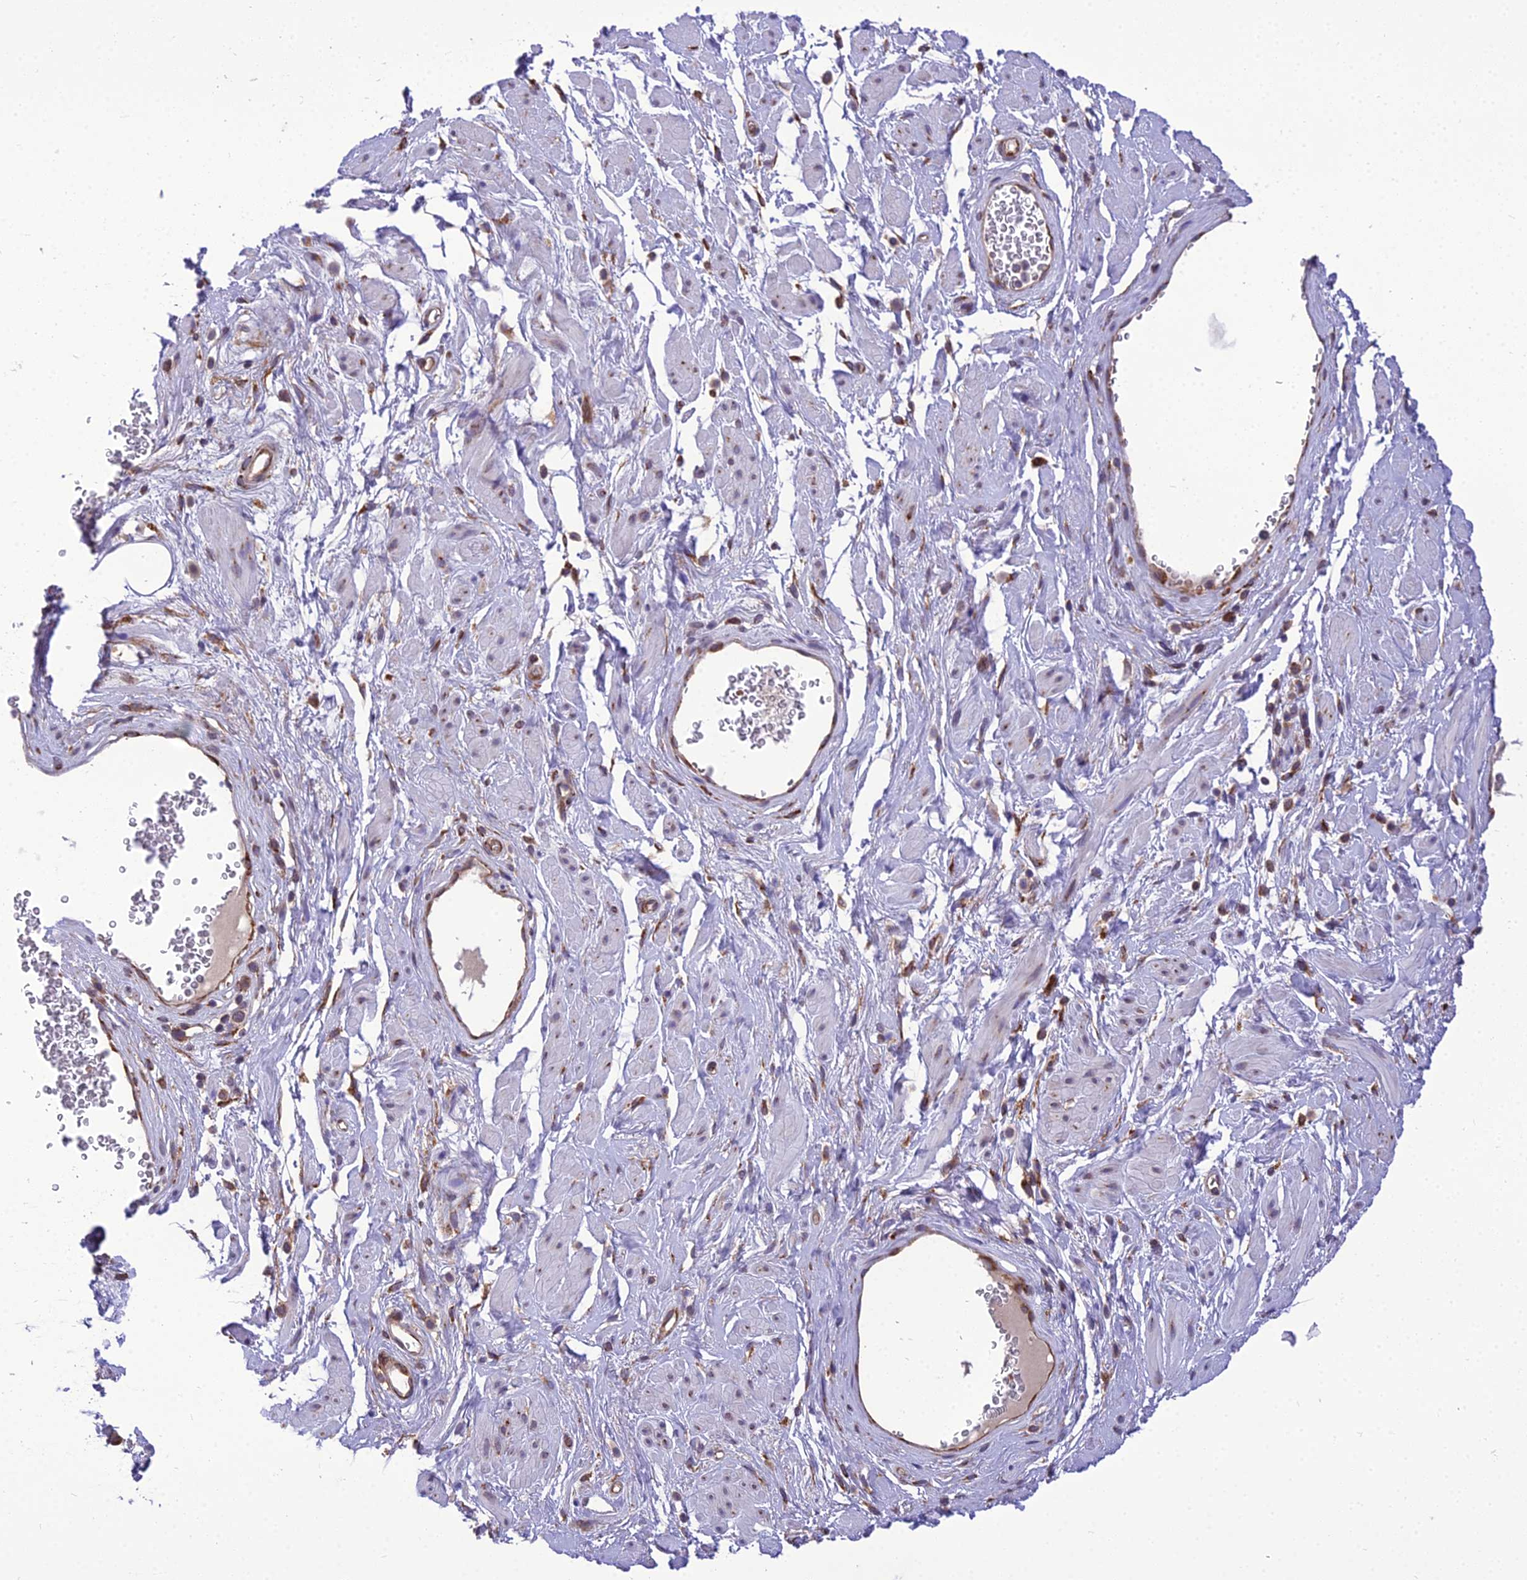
{"staining": {"intensity": "negative", "quantity": "none", "location": "none"}, "tissue": "adipose tissue", "cell_type": "Adipocytes", "image_type": "normal", "snomed": [{"axis": "morphology", "description": "Normal tissue, NOS"}, {"axis": "morphology", "description": "Adenocarcinoma, NOS"}, {"axis": "topography", "description": "Rectum"}, {"axis": "topography", "description": "Vagina"}, {"axis": "topography", "description": "Peripheral nerve tissue"}], "caption": "Protein analysis of benign adipose tissue displays no significant staining in adipocytes. (Immunohistochemistry, brightfield microscopy, high magnification).", "gene": "DHCR7", "patient": {"sex": "female", "age": 71}}